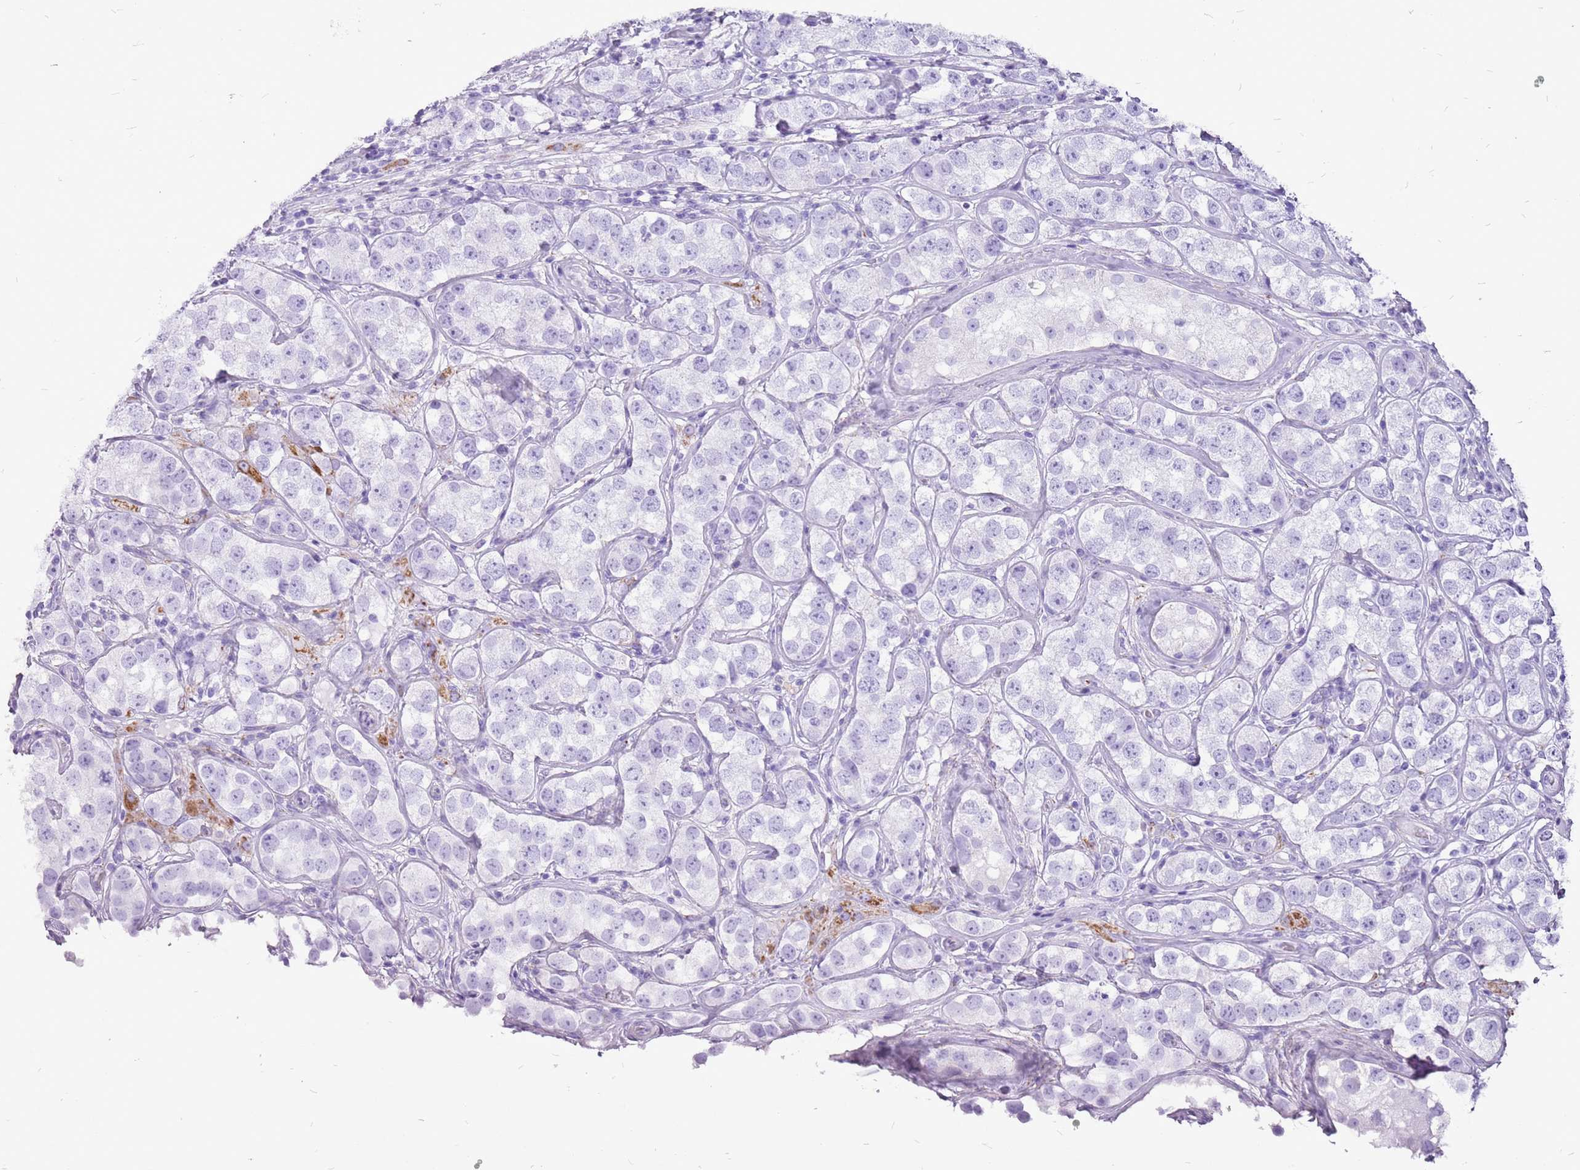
{"staining": {"intensity": "strong", "quantity": "<25%", "location": "cytoplasmic/membranous"}, "tissue": "testis cancer", "cell_type": "Tumor cells", "image_type": "cancer", "snomed": [{"axis": "morphology", "description": "Seminoma, NOS"}, {"axis": "topography", "description": "Testis"}], "caption": "Human testis seminoma stained with a brown dye displays strong cytoplasmic/membranous positive staining in about <25% of tumor cells.", "gene": "ACSS3", "patient": {"sex": "male", "age": 28}}